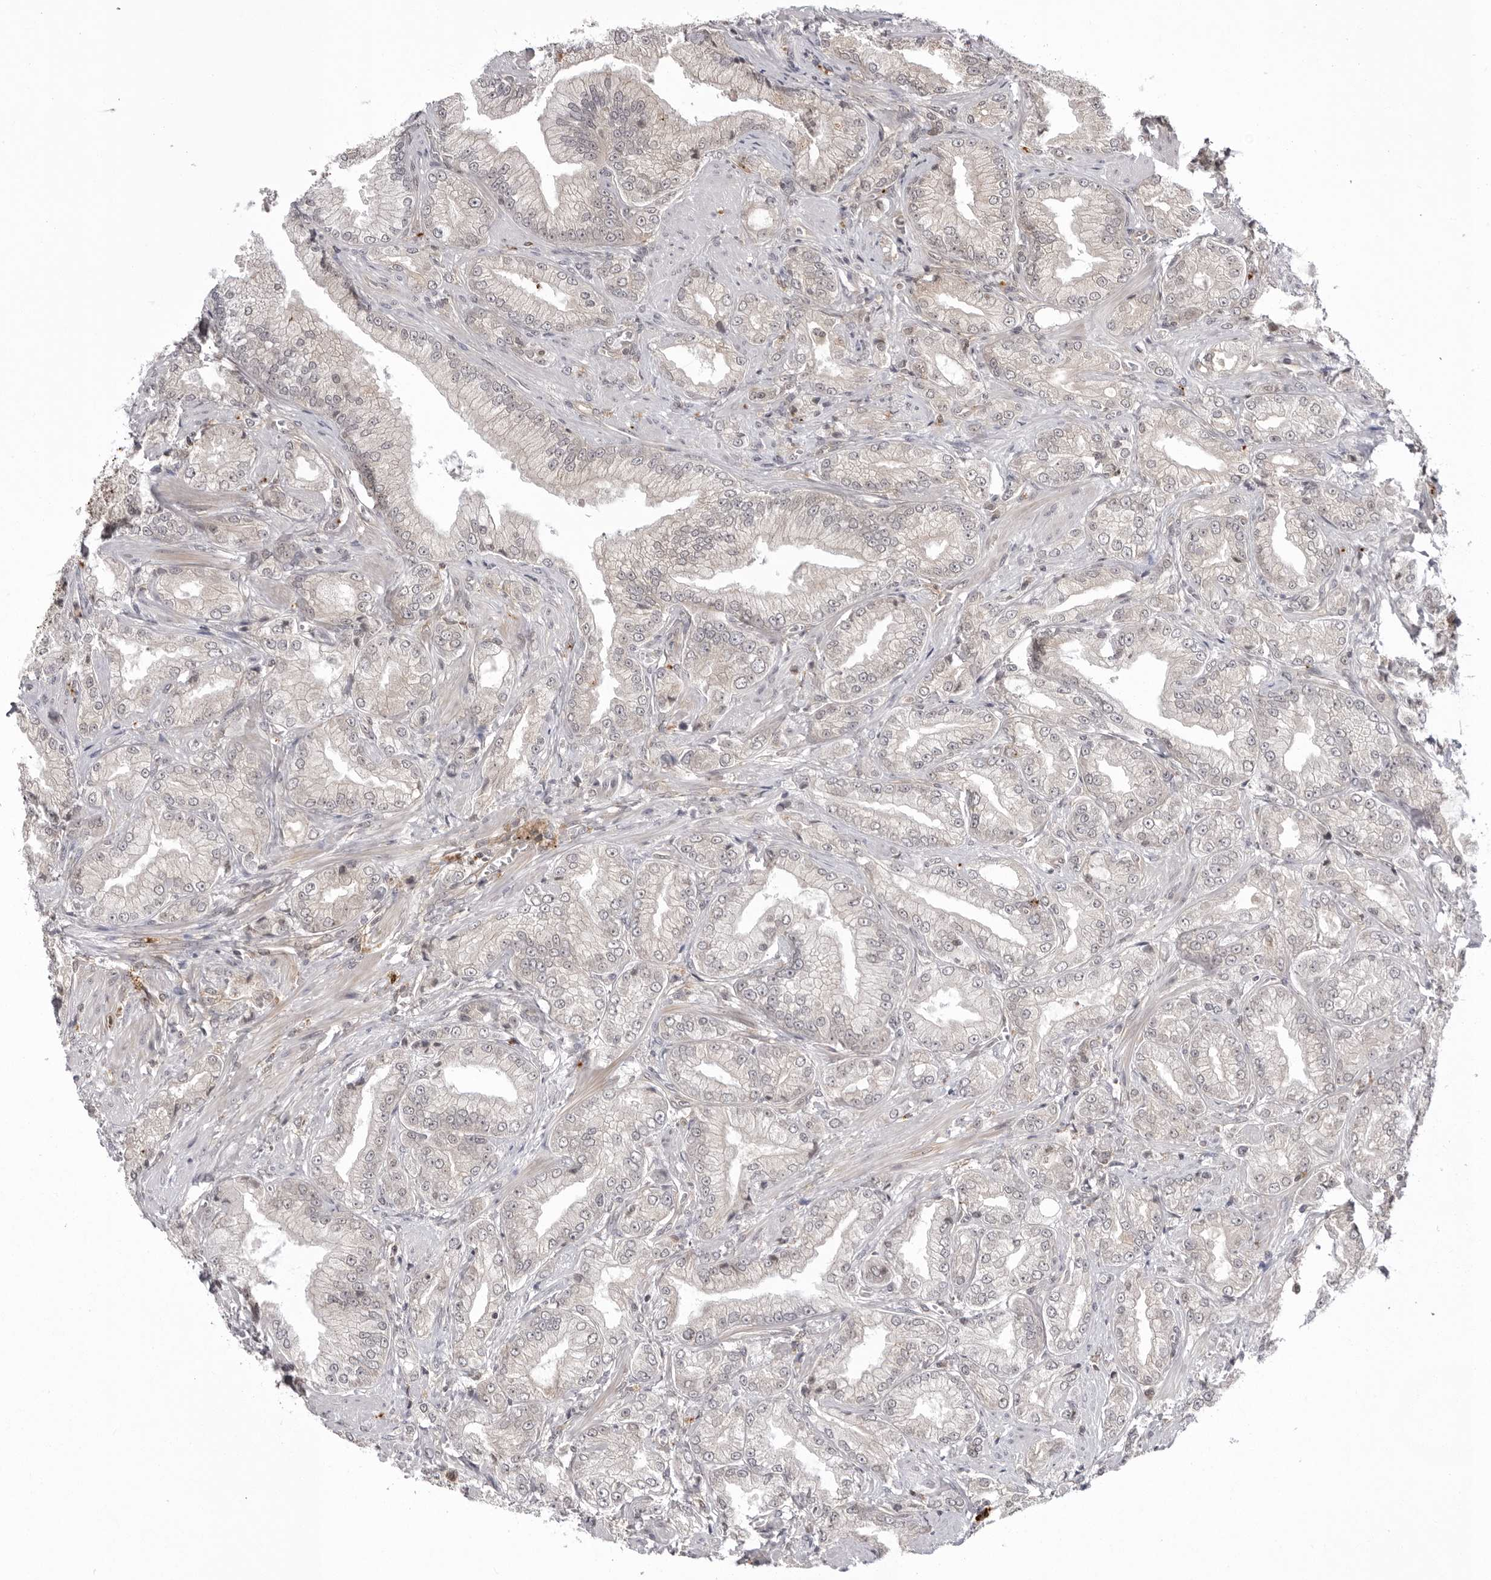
{"staining": {"intensity": "negative", "quantity": "none", "location": "none"}, "tissue": "prostate cancer", "cell_type": "Tumor cells", "image_type": "cancer", "snomed": [{"axis": "morphology", "description": "Adenocarcinoma, Low grade"}, {"axis": "topography", "description": "Prostate"}], "caption": "IHC image of neoplastic tissue: human prostate cancer stained with DAB reveals no significant protein positivity in tumor cells.", "gene": "USP43", "patient": {"sex": "male", "age": 62}}